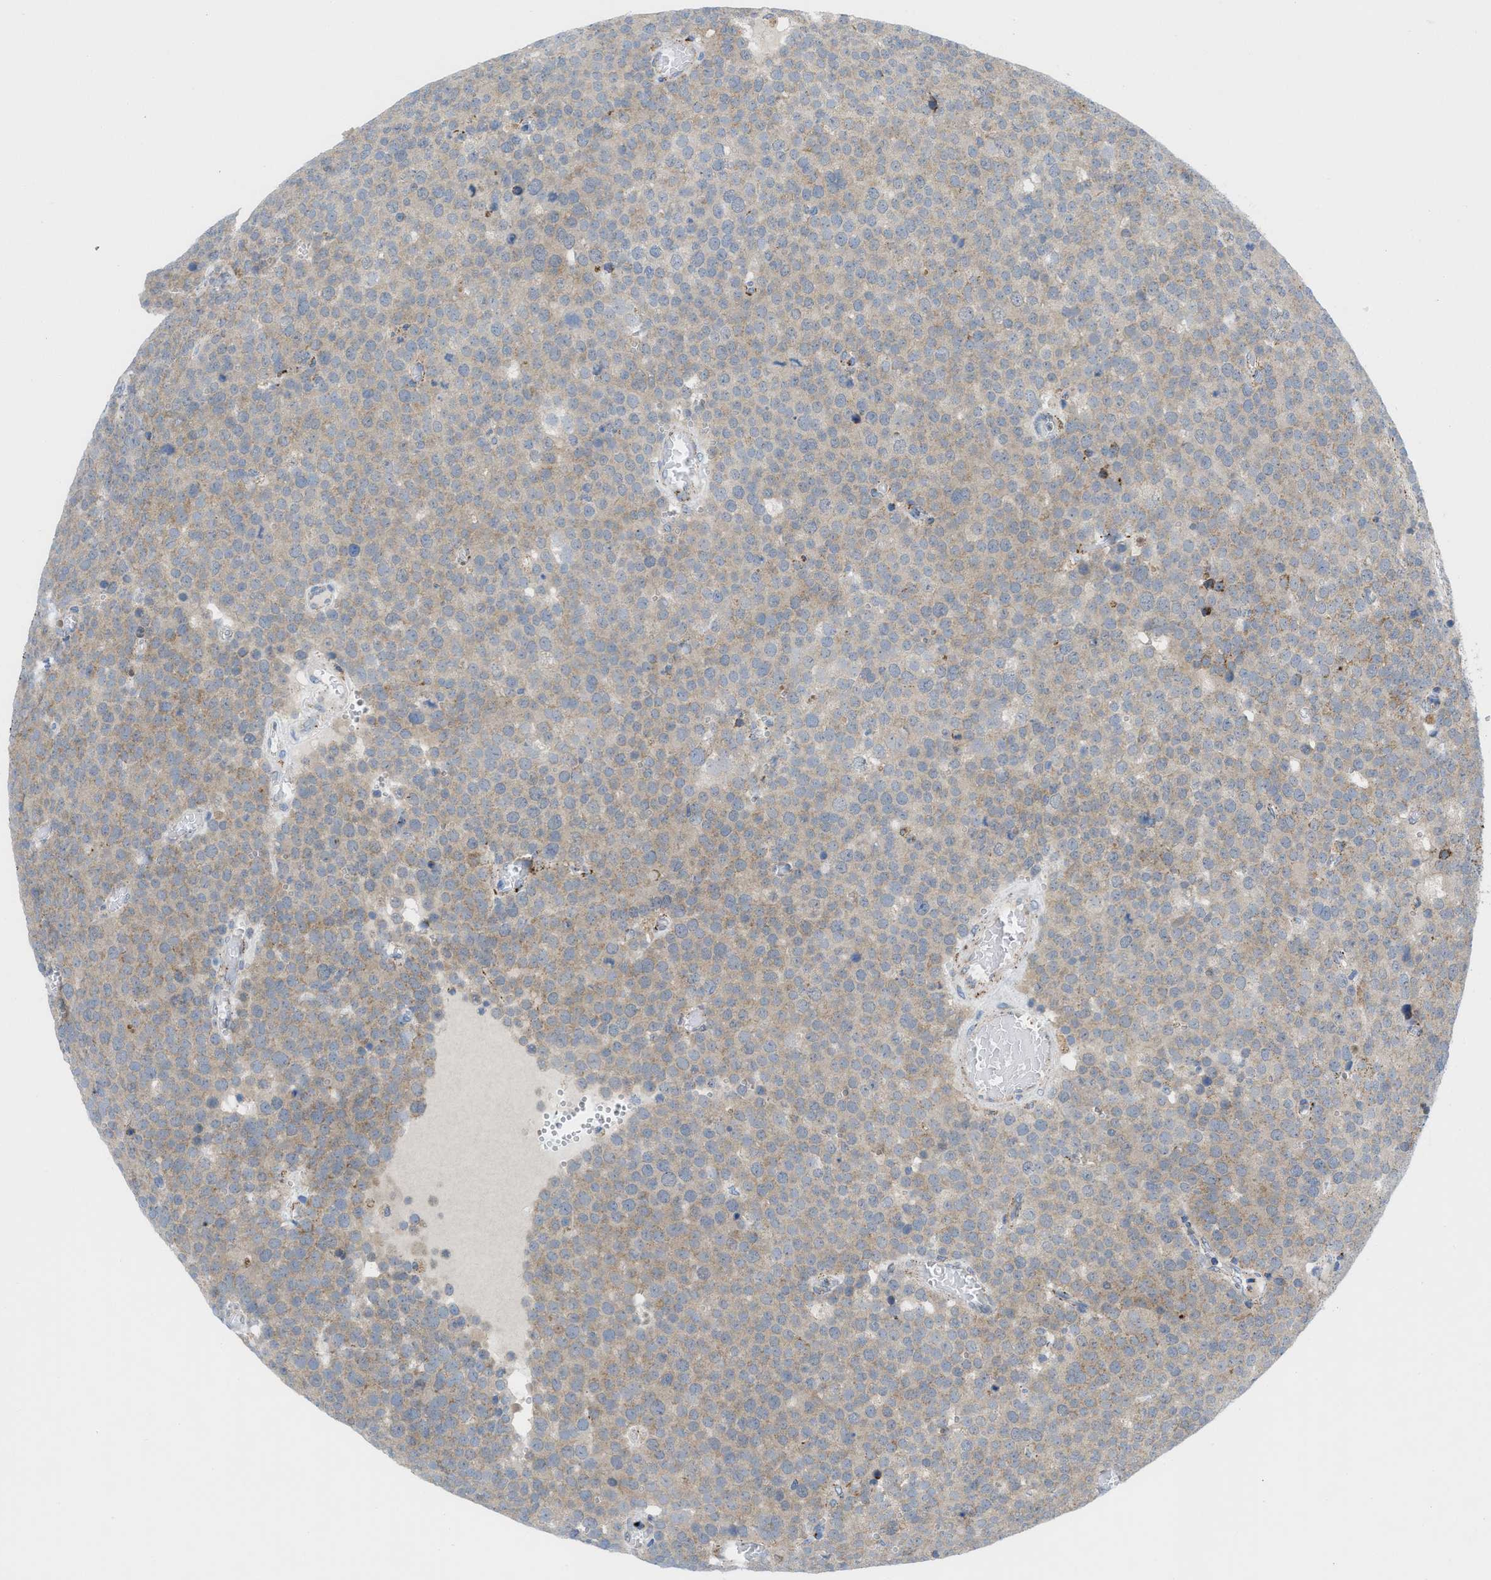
{"staining": {"intensity": "weak", "quantity": "25%-75%", "location": "cytoplasmic/membranous"}, "tissue": "testis cancer", "cell_type": "Tumor cells", "image_type": "cancer", "snomed": [{"axis": "morphology", "description": "Normal tissue, NOS"}, {"axis": "morphology", "description": "Seminoma, NOS"}, {"axis": "topography", "description": "Testis"}], "caption": "An image of seminoma (testis) stained for a protein shows weak cytoplasmic/membranous brown staining in tumor cells.", "gene": "RBBP9", "patient": {"sex": "male", "age": 71}}